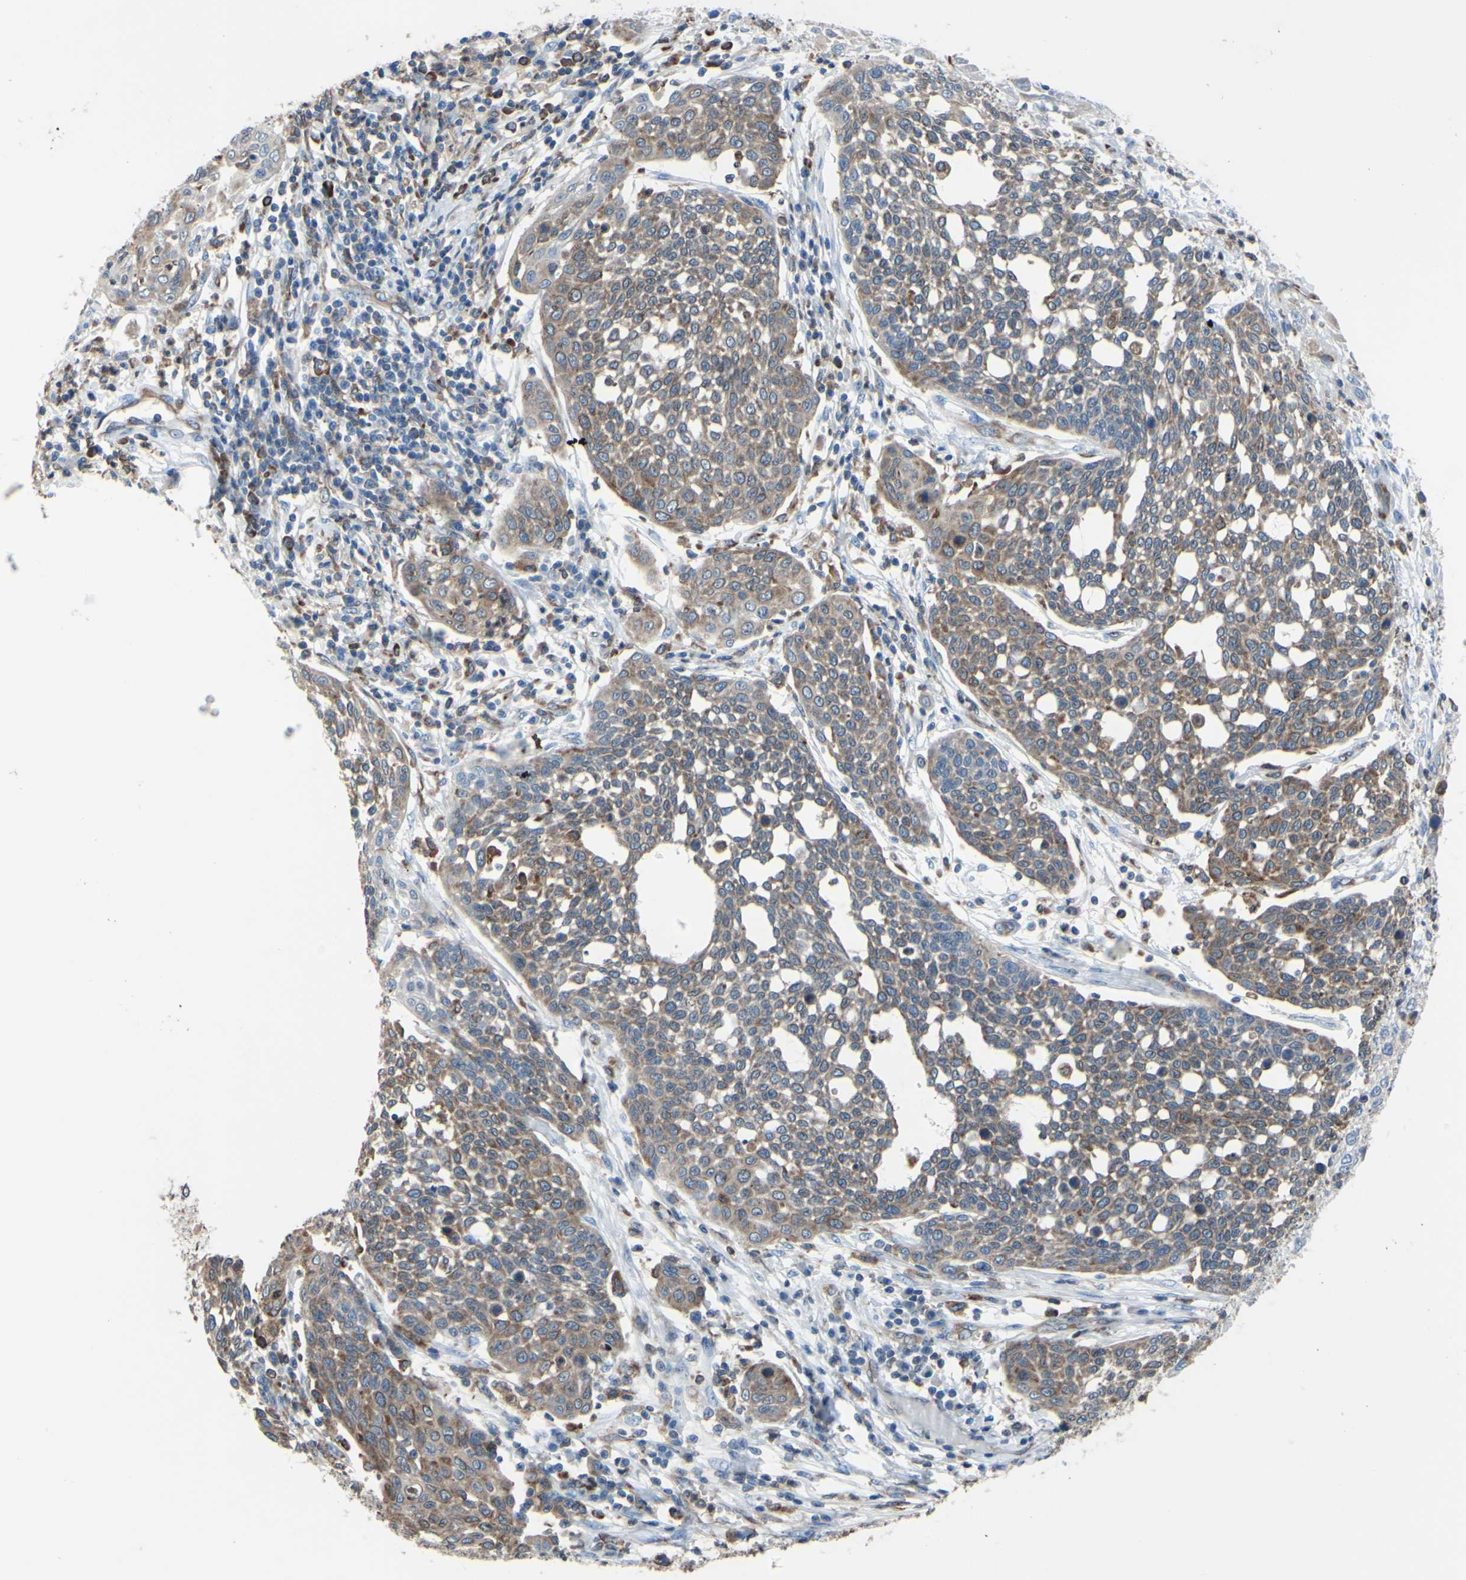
{"staining": {"intensity": "moderate", "quantity": ">75%", "location": "cytoplasmic/membranous"}, "tissue": "cervical cancer", "cell_type": "Tumor cells", "image_type": "cancer", "snomed": [{"axis": "morphology", "description": "Squamous cell carcinoma, NOS"}, {"axis": "topography", "description": "Cervix"}], "caption": "Protein staining of cervical cancer tissue demonstrates moderate cytoplasmic/membranous expression in about >75% of tumor cells. (DAB (3,3'-diaminobenzidine) = brown stain, brightfield microscopy at high magnification).", "gene": "MGST2", "patient": {"sex": "female", "age": 34}}